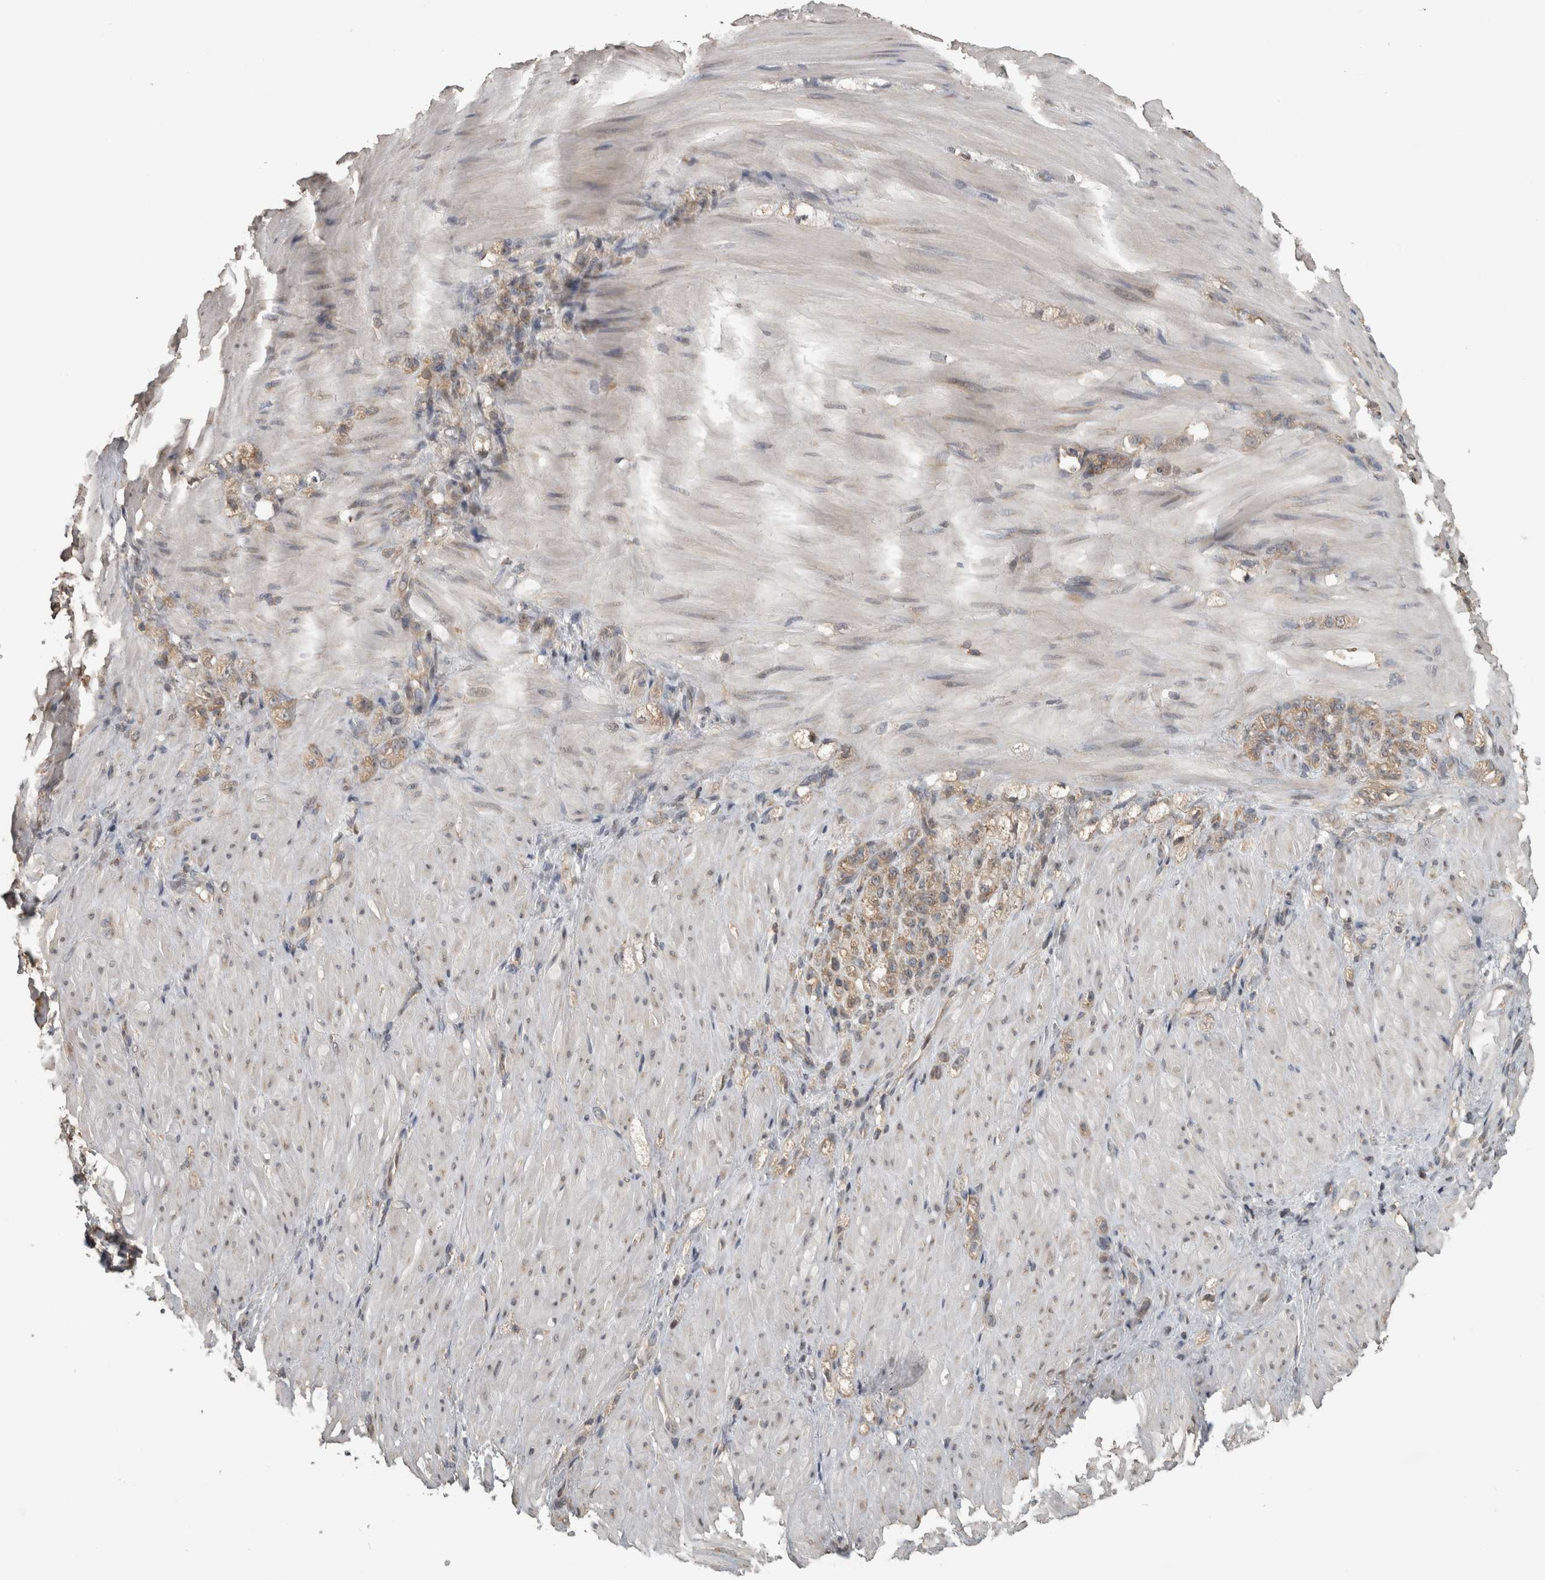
{"staining": {"intensity": "weak", "quantity": "25%-75%", "location": "cytoplasmic/membranous"}, "tissue": "stomach cancer", "cell_type": "Tumor cells", "image_type": "cancer", "snomed": [{"axis": "morphology", "description": "Normal tissue, NOS"}, {"axis": "morphology", "description": "Adenocarcinoma, NOS"}, {"axis": "topography", "description": "Stomach"}], "caption": "Stomach cancer stained with a brown dye shows weak cytoplasmic/membranous positive staining in about 25%-75% of tumor cells.", "gene": "ATXN2", "patient": {"sex": "male", "age": 82}}